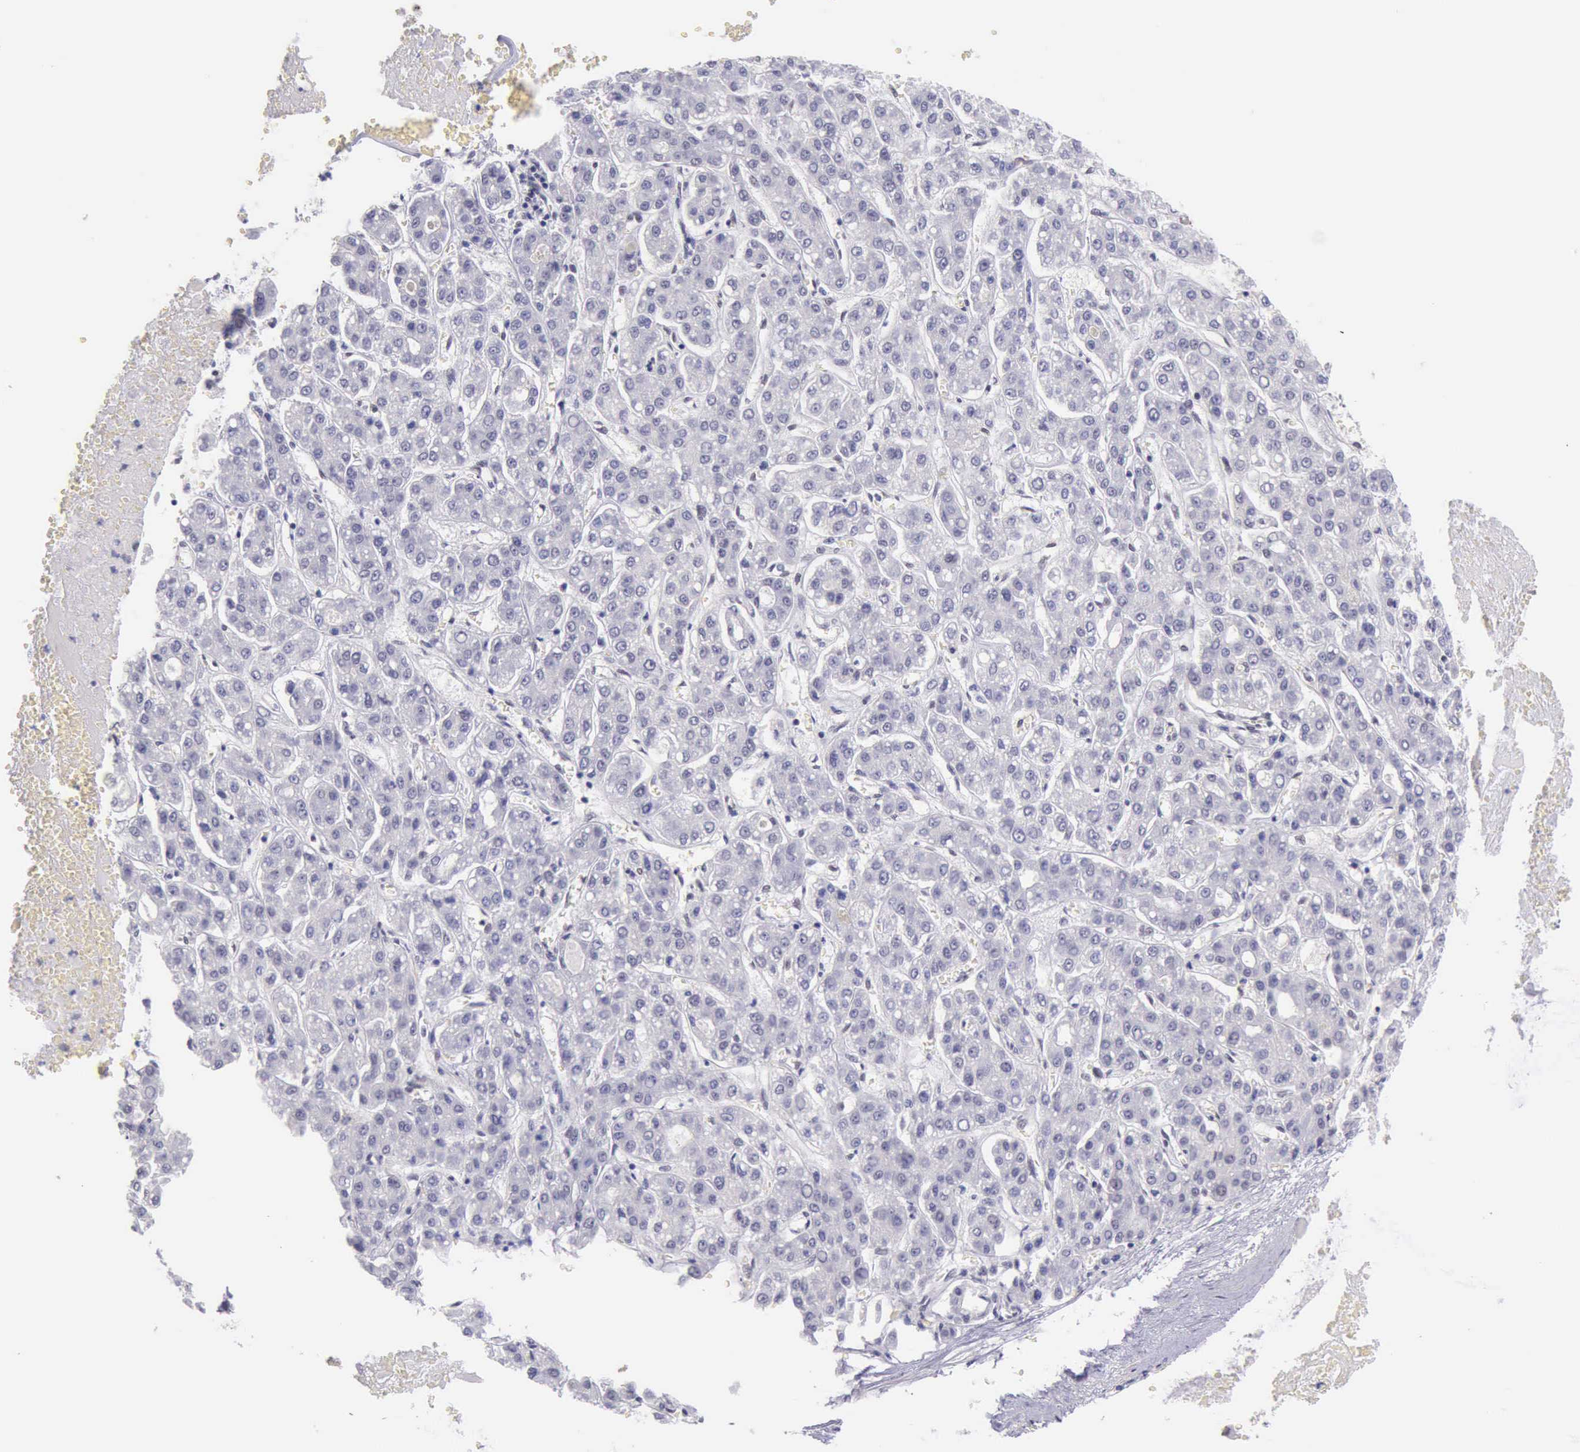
{"staining": {"intensity": "negative", "quantity": "none", "location": "none"}, "tissue": "liver cancer", "cell_type": "Tumor cells", "image_type": "cancer", "snomed": [{"axis": "morphology", "description": "Carcinoma, Hepatocellular, NOS"}, {"axis": "topography", "description": "Liver"}], "caption": "Micrograph shows no significant protein staining in tumor cells of liver hepatocellular carcinoma.", "gene": "EP300", "patient": {"sex": "male", "age": 69}}